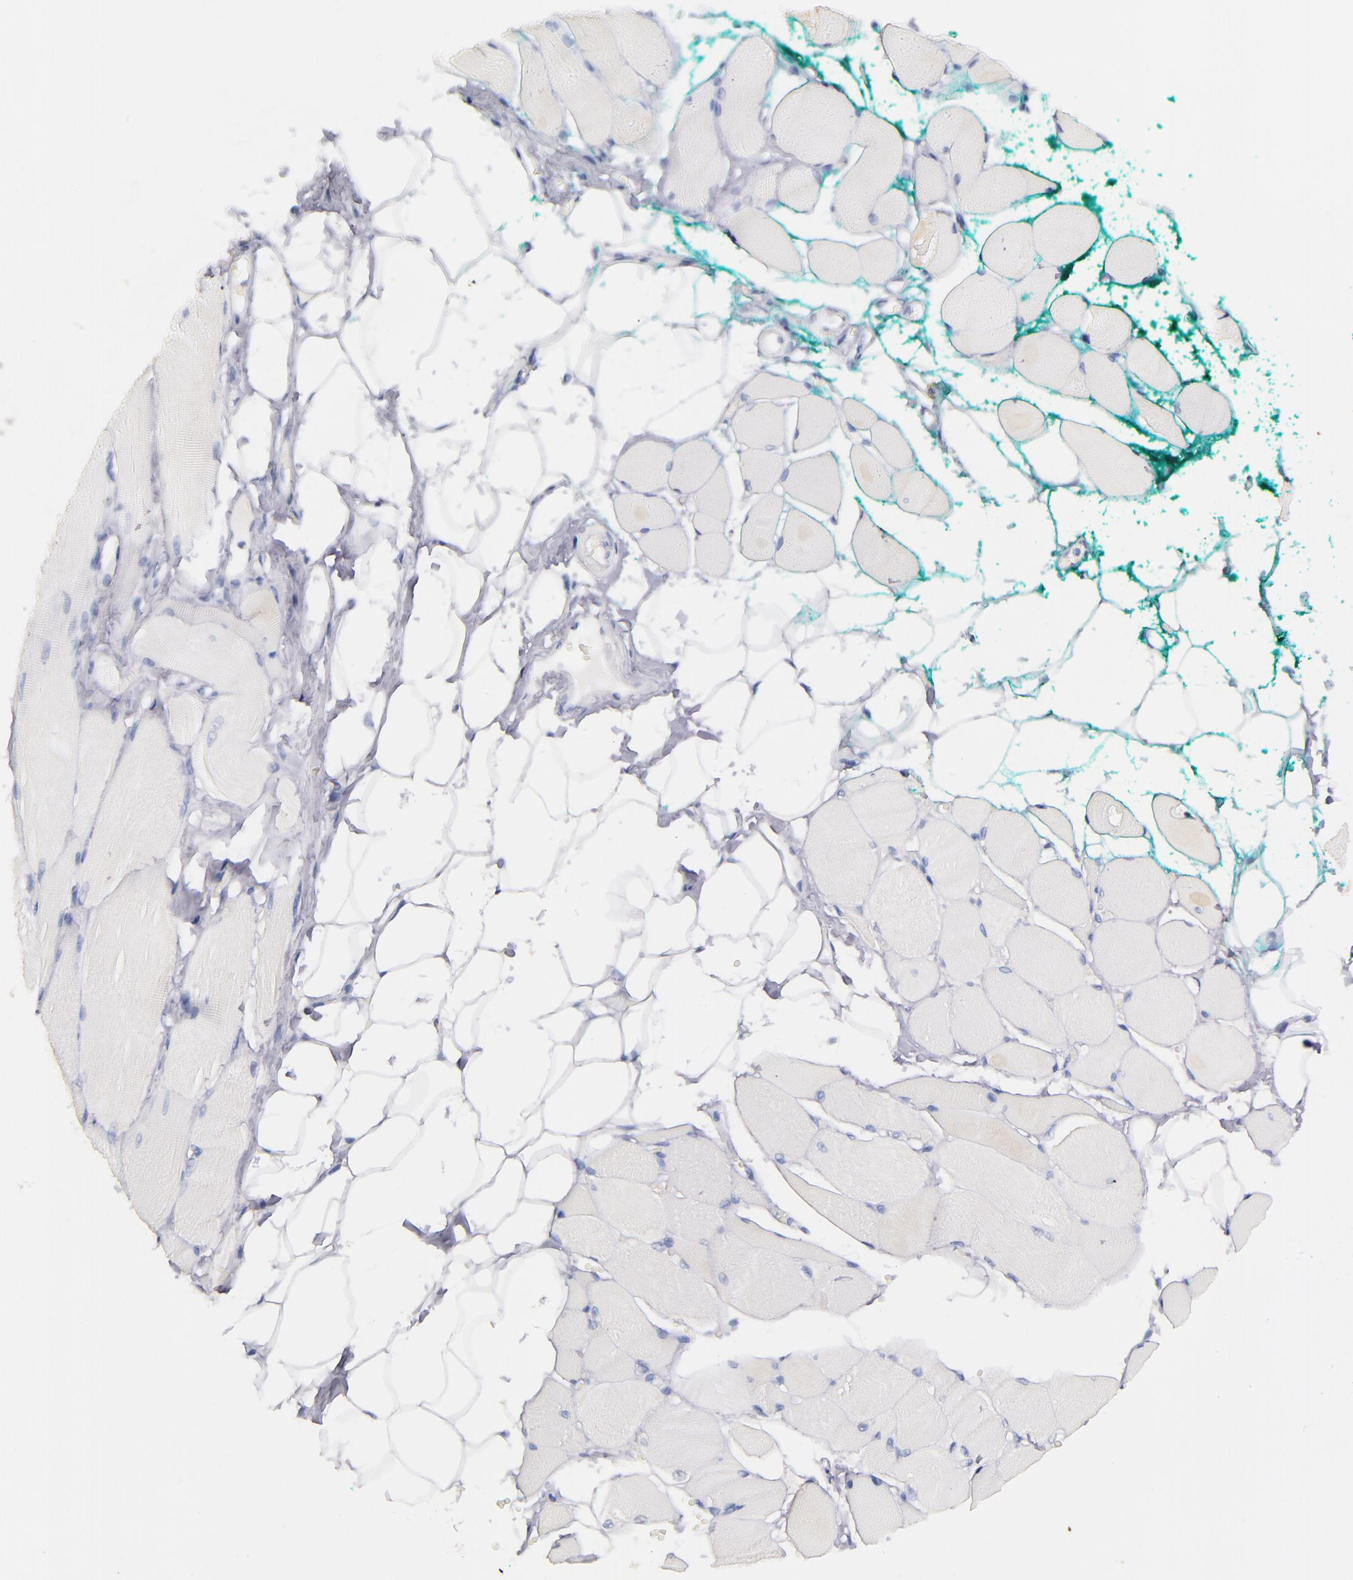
{"staining": {"intensity": "negative", "quantity": "none", "location": "none"}, "tissue": "skeletal muscle", "cell_type": "Myocytes", "image_type": "normal", "snomed": [{"axis": "morphology", "description": "Normal tissue, NOS"}, {"axis": "topography", "description": "Skeletal muscle"}, {"axis": "topography", "description": "Peripheral nerve tissue"}], "caption": "DAB (3,3'-diaminobenzidine) immunohistochemical staining of unremarkable human skeletal muscle shows no significant staining in myocytes. Nuclei are stained in blue.", "gene": "KIT", "patient": {"sex": "female", "age": 84}}